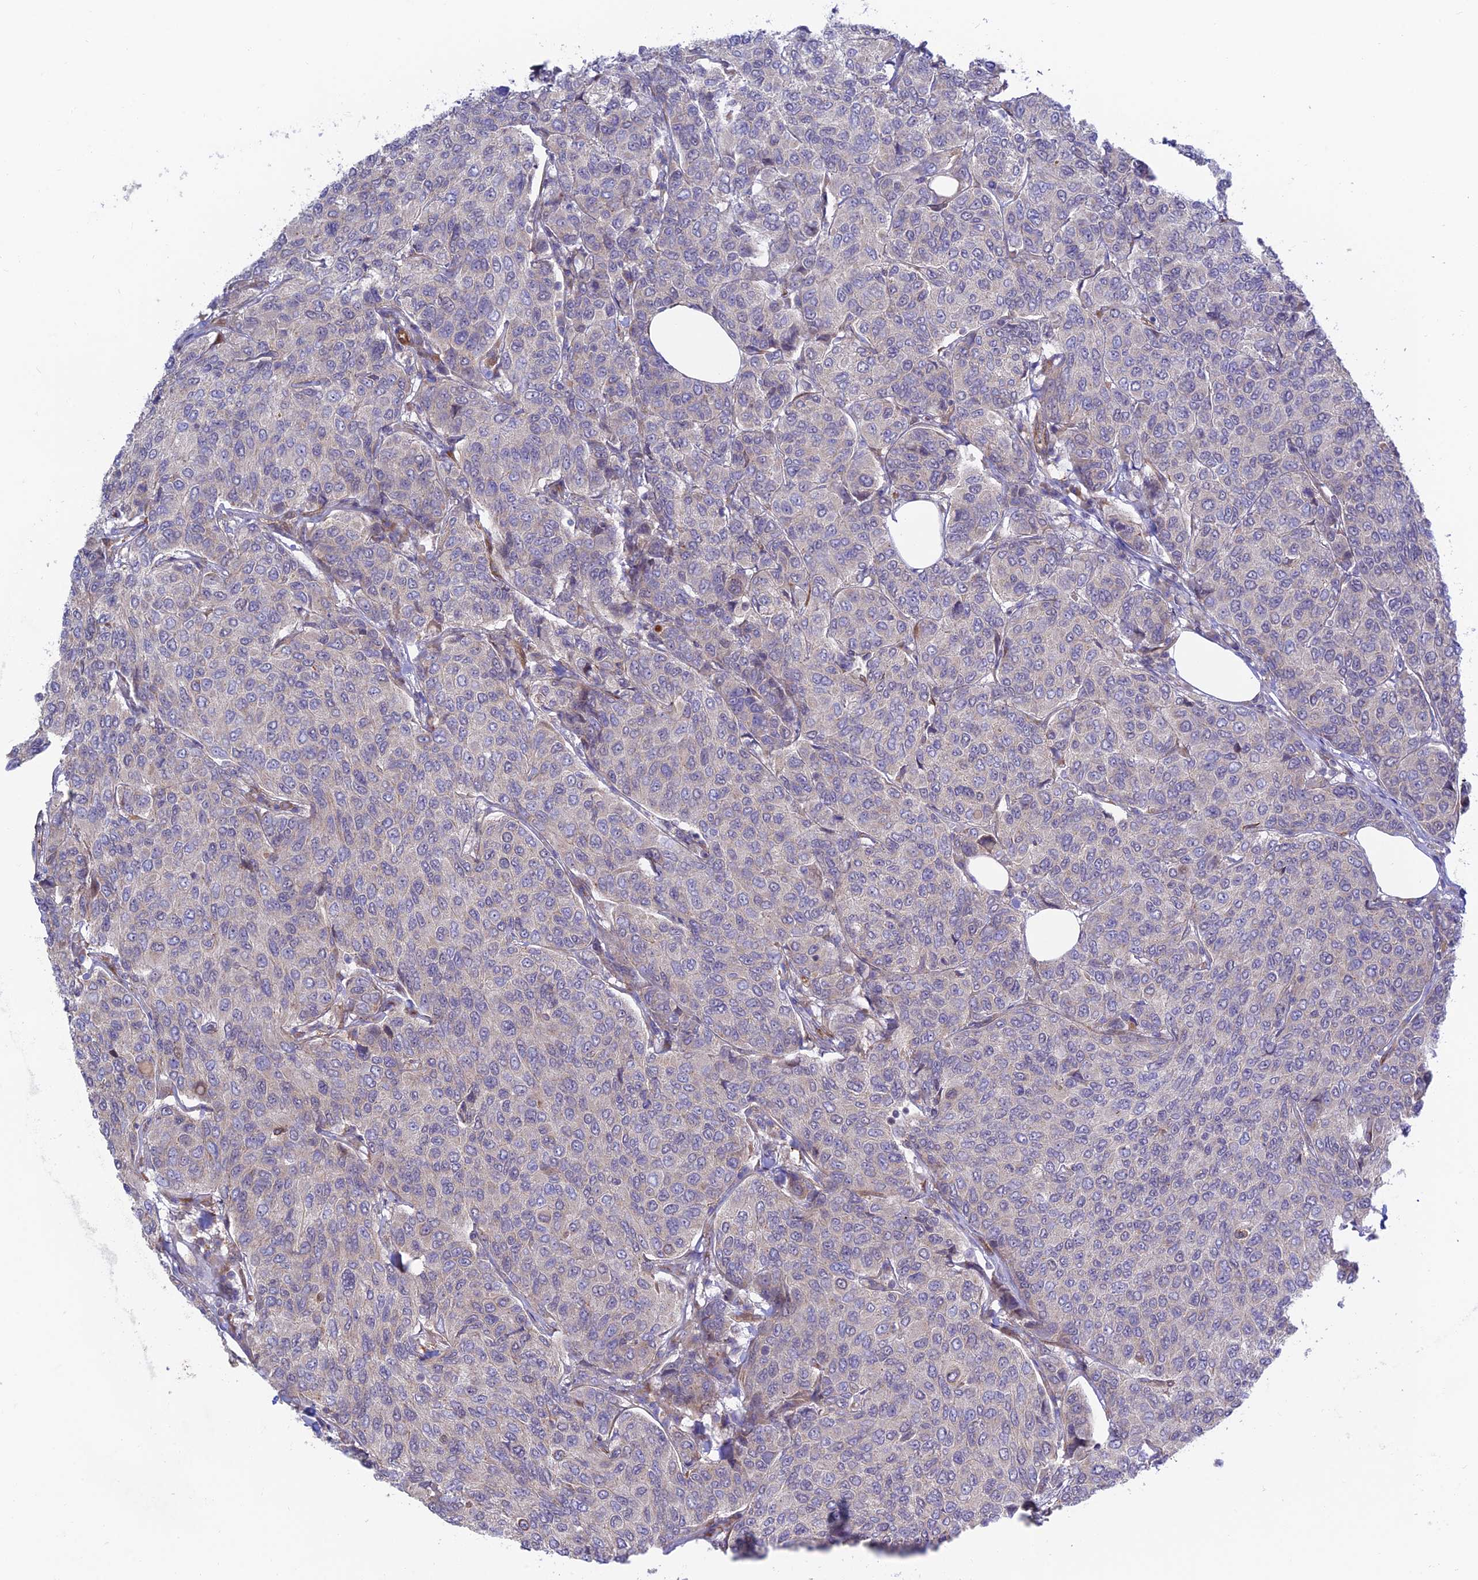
{"staining": {"intensity": "negative", "quantity": "none", "location": "none"}, "tissue": "breast cancer", "cell_type": "Tumor cells", "image_type": "cancer", "snomed": [{"axis": "morphology", "description": "Duct carcinoma"}, {"axis": "topography", "description": "Breast"}], "caption": "Immunohistochemical staining of human breast cancer displays no significant positivity in tumor cells.", "gene": "KCNAB1", "patient": {"sex": "female", "age": 55}}